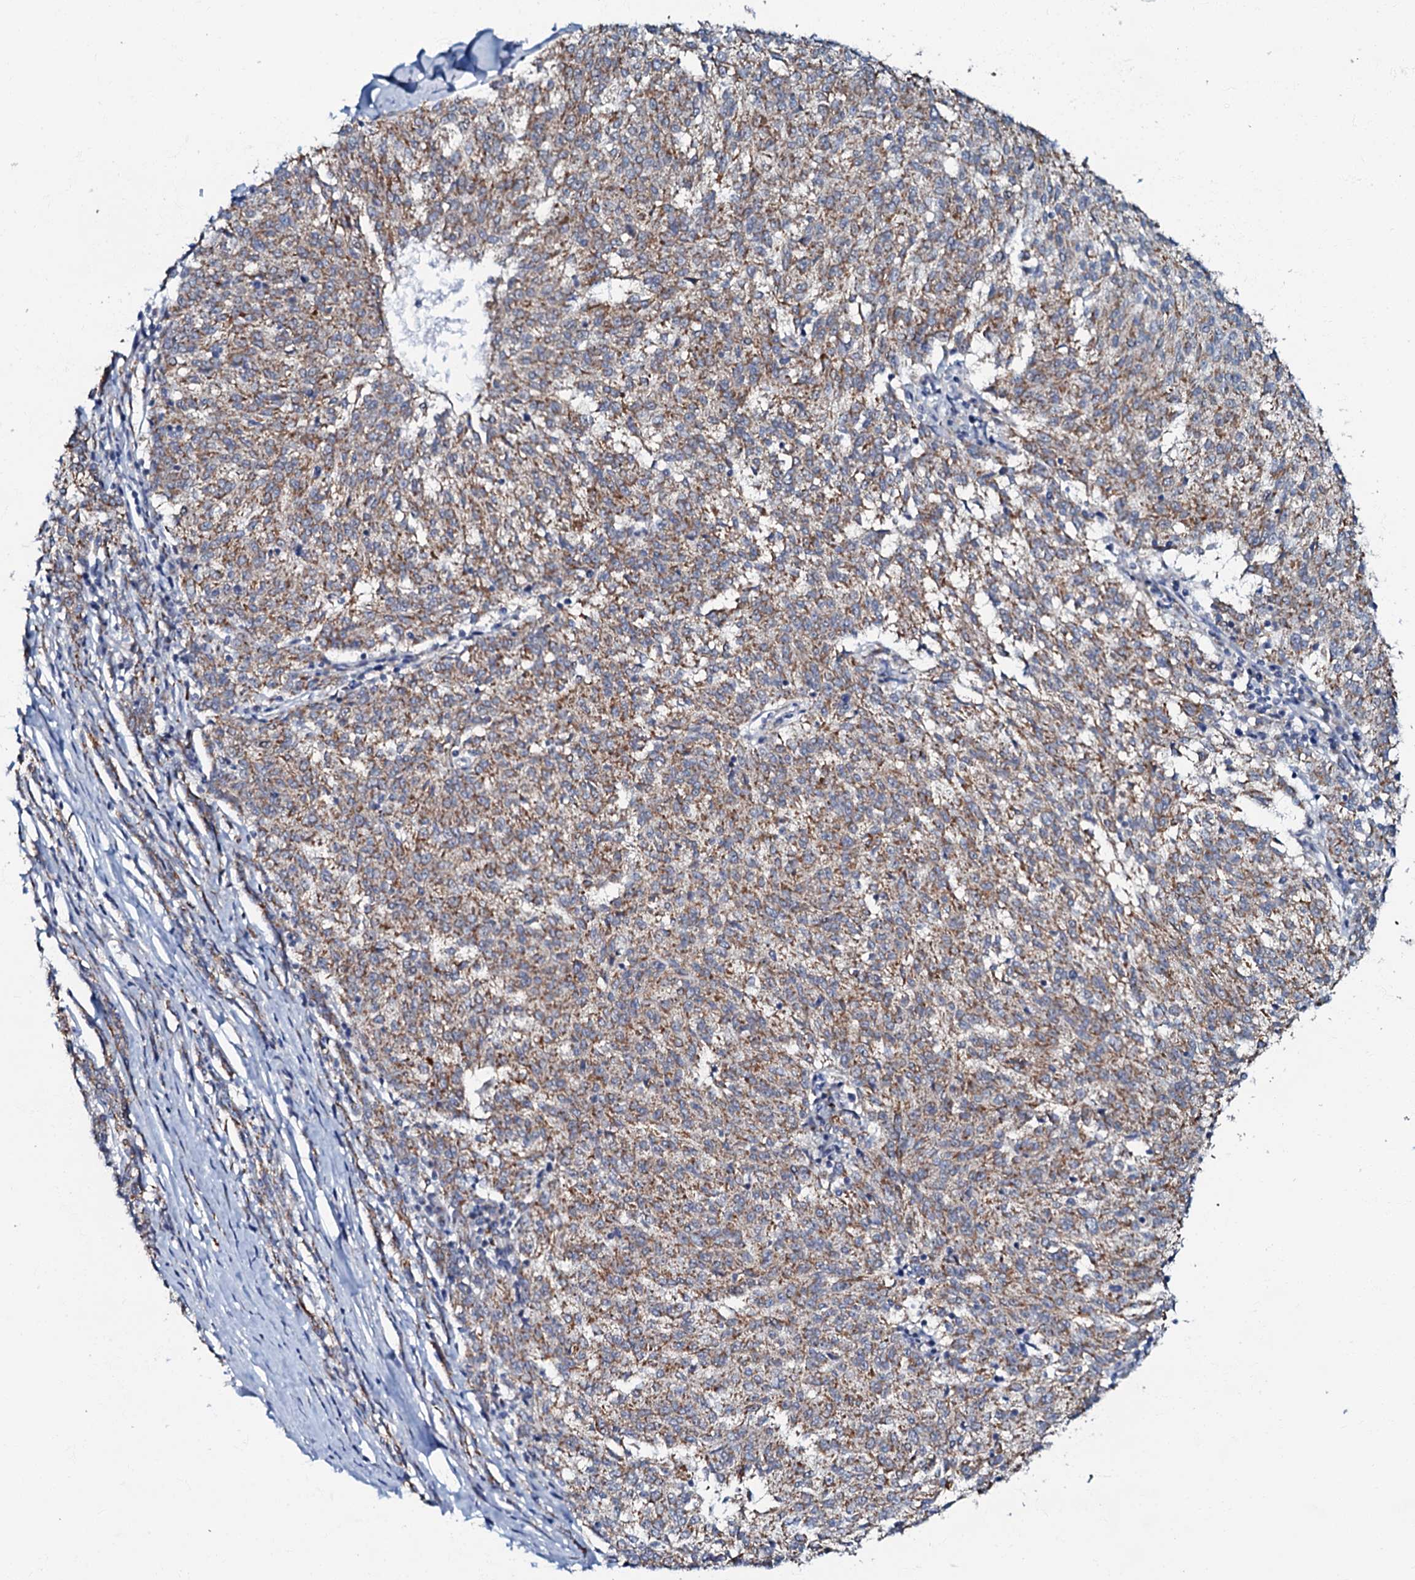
{"staining": {"intensity": "moderate", "quantity": ">75%", "location": "cytoplasmic/membranous"}, "tissue": "melanoma", "cell_type": "Tumor cells", "image_type": "cancer", "snomed": [{"axis": "morphology", "description": "Malignant melanoma, NOS"}, {"axis": "topography", "description": "Skin"}], "caption": "The image reveals staining of malignant melanoma, revealing moderate cytoplasmic/membranous protein expression (brown color) within tumor cells.", "gene": "MRPL51", "patient": {"sex": "female", "age": 72}}